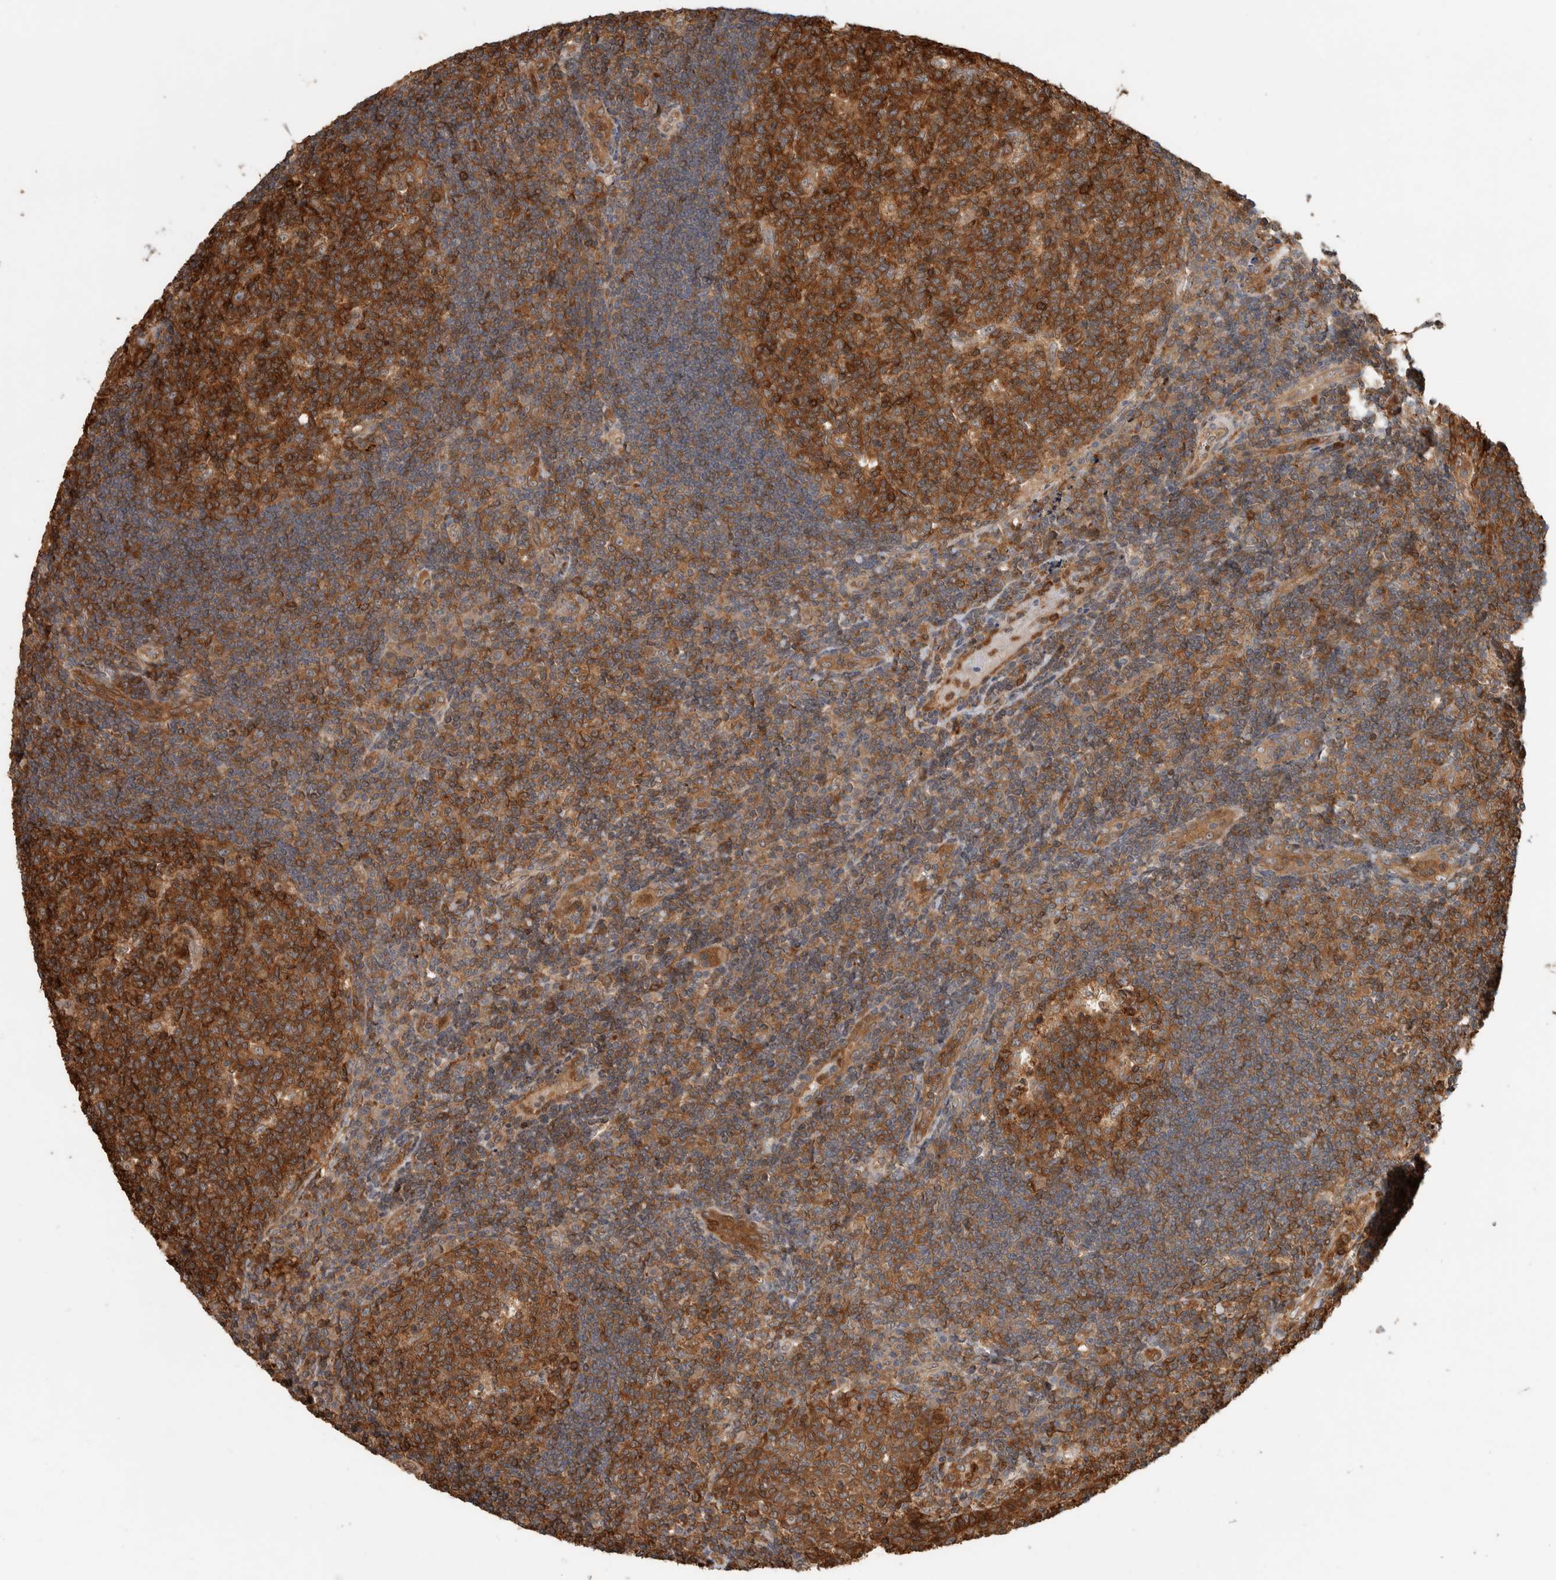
{"staining": {"intensity": "strong", "quantity": ">75%", "location": "cytoplasmic/membranous"}, "tissue": "tonsil", "cell_type": "Germinal center cells", "image_type": "normal", "snomed": [{"axis": "morphology", "description": "Normal tissue, NOS"}, {"axis": "topography", "description": "Tonsil"}], "caption": "Germinal center cells reveal high levels of strong cytoplasmic/membranous expression in about >75% of cells in benign human tonsil.", "gene": "CNTROB", "patient": {"sex": "female", "age": 40}}